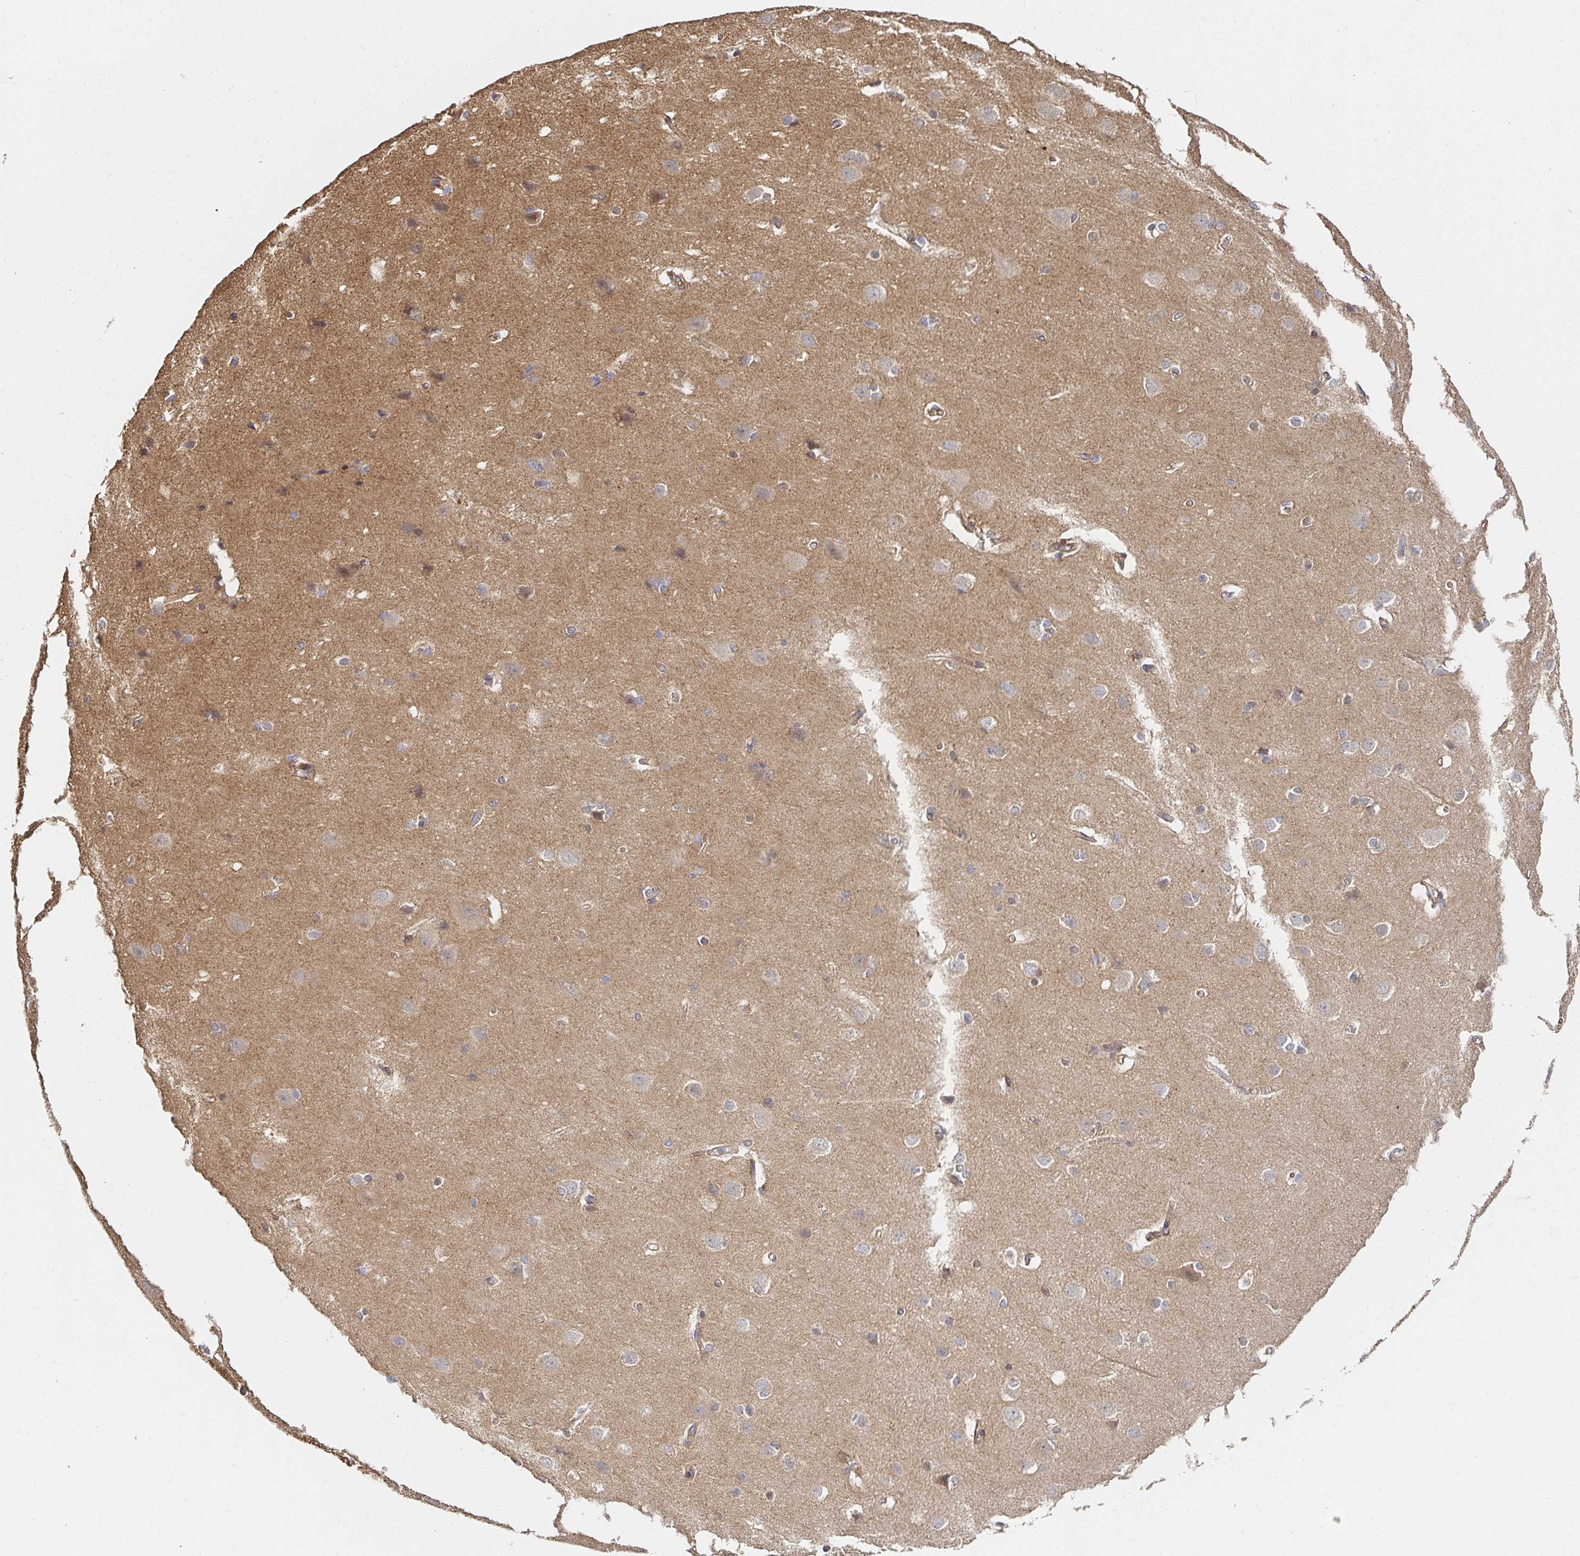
{"staining": {"intensity": "moderate", "quantity": "<25%", "location": "cytoplasmic/membranous"}, "tissue": "cerebral cortex", "cell_type": "Endothelial cells", "image_type": "normal", "snomed": [{"axis": "morphology", "description": "Normal tissue, NOS"}, {"axis": "topography", "description": "Cerebral cortex"}], "caption": "Cerebral cortex stained with DAB IHC reveals low levels of moderate cytoplasmic/membranous staining in approximately <25% of endothelial cells.", "gene": "APBB1", "patient": {"sex": "male", "age": 37}}